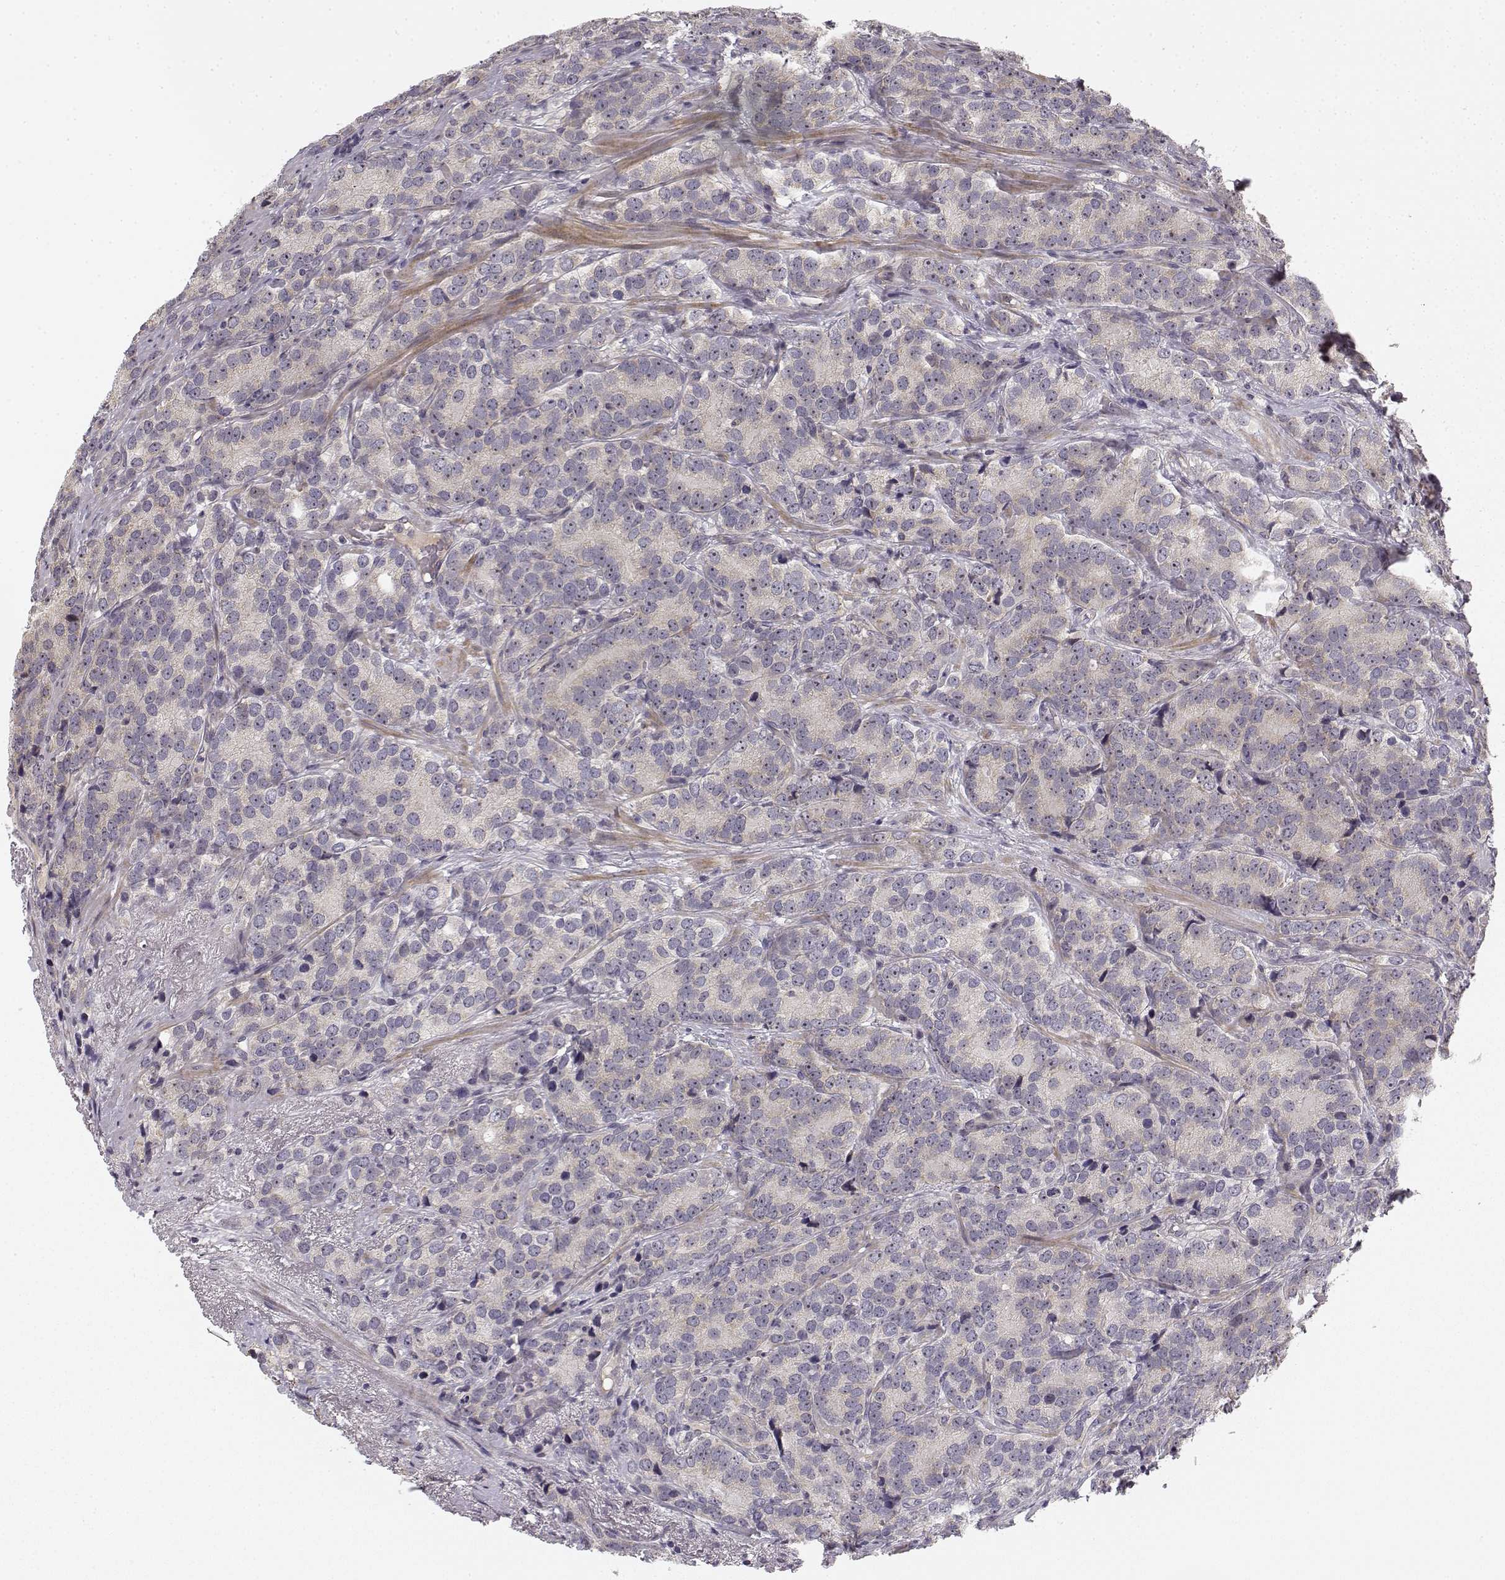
{"staining": {"intensity": "weak", "quantity": "25%-75%", "location": "cytoplasmic/membranous"}, "tissue": "prostate cancer", "cell_type": "Tumor cells", "image_type": "cancer", "snomed": [{"axis": "morphology", "description": "Adenocarcinoma, NOS"}, {"axis": "topography", "description": "Prostate"}], "caption": "Weak cytoplasmic/membranous staining is appreciated in about 25%-75% of tumor cells in prostate cancer.", "gene": "MED12L", "patient": {"sex": "male", "age": 71}}